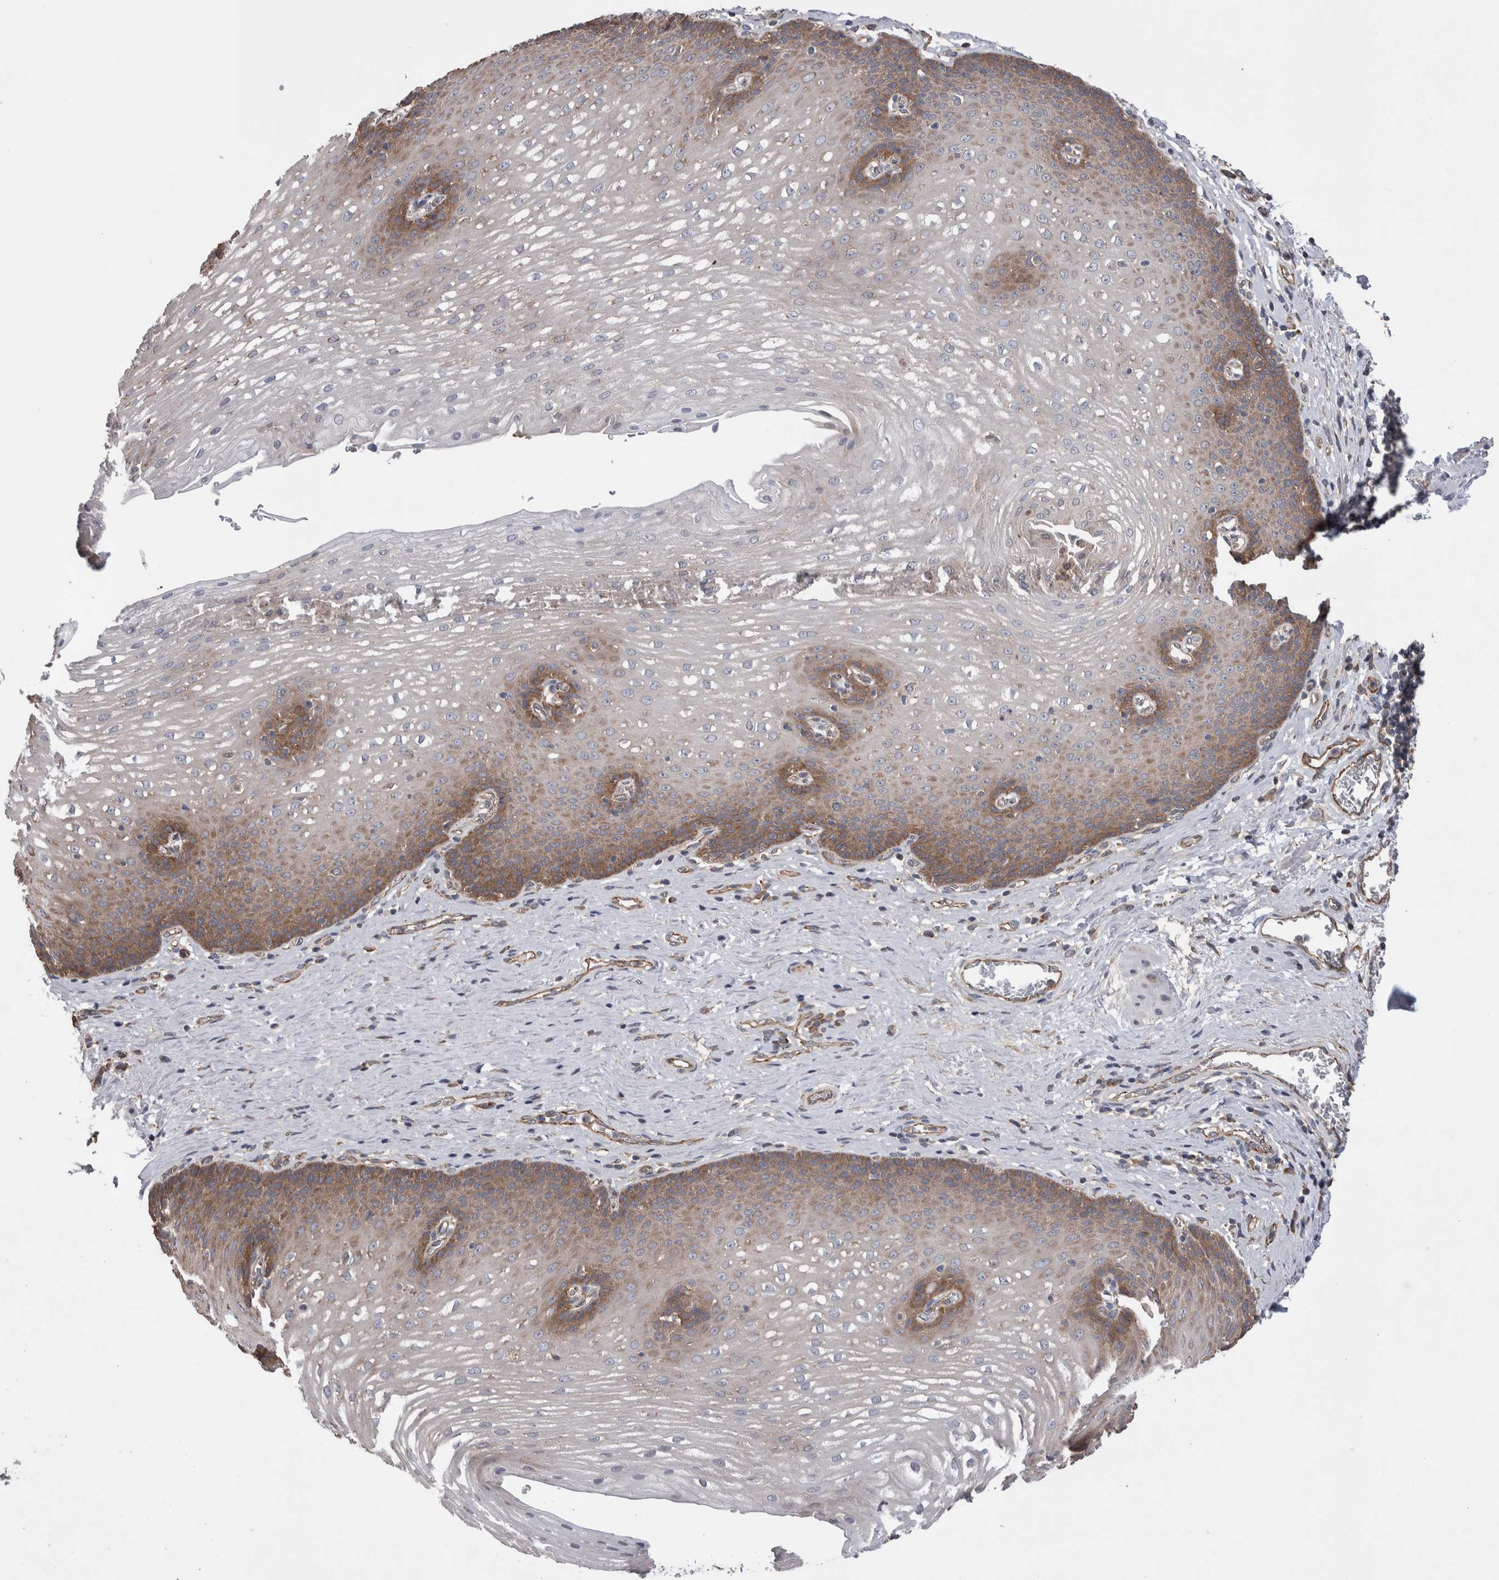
{"staining": {"intensity": "moderate", "quantity": "<25%", "location": "cytoplasmic/membranous"}, "tissue": "esophagus", "cell_type": "Squamous epithelial cells", "image_type": "normal", "snomed": [{"axis": "morphology", "description": "Normal tissue, NOS"}, {"axis": "topography", "description": "Esophagus"}], "caption": "A micrograph showing moderate cytoplasmic/membranous staining in about <25% of squamous epithelial cells in unremarkable esophagus, as visualized by brown immunohistochemical staining.", "gene": "LIMA1", "patient": {"sex": "male", "age": 48}}